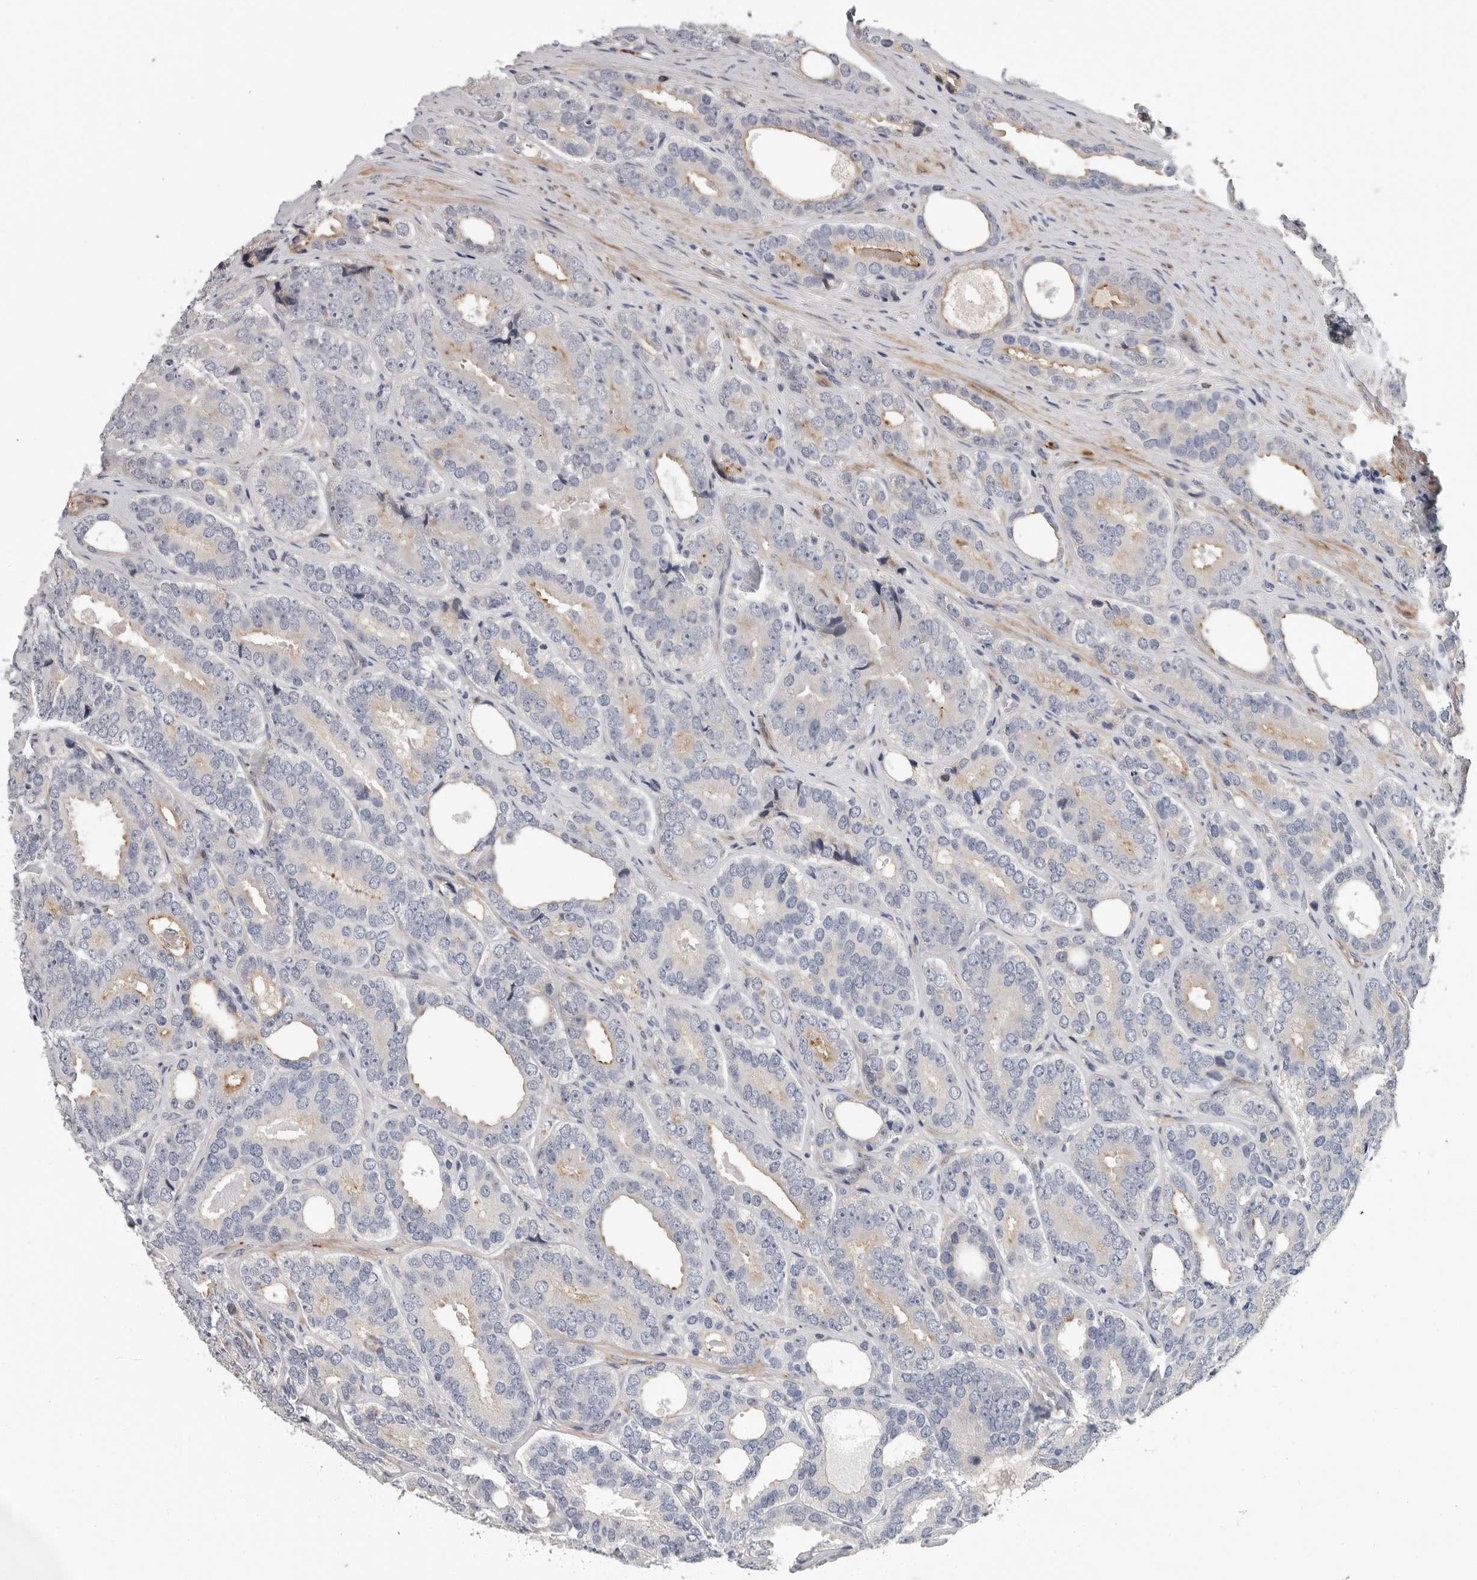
{"staining": {"intensity": "moderate", "quantity": "<25%", "location": "cytoplasmic/membranous"}, "tissue": "prostate cancer", "cell_type": "Tumor cells", "image_type": "cancer", "snomed": [{"axis": "morphology", "description": "Adenocarcinoma, High grade"}, {"axis": "topography", "description": "Prostate"}], "caption": "IHC of prostate cancer shows low levels of moderate cytoplasmic/membranous positivity in approximately <25% of tumor cells. The staining was performed using DAB (3,3'-diaminobenzidine) to visualize the protein expression in brown, while the nuclei were stained in blue with hematoxylin (Magnification: 20x).", "gene": "ATXN3L", "patient": {"sex": "male", "age": 56}}